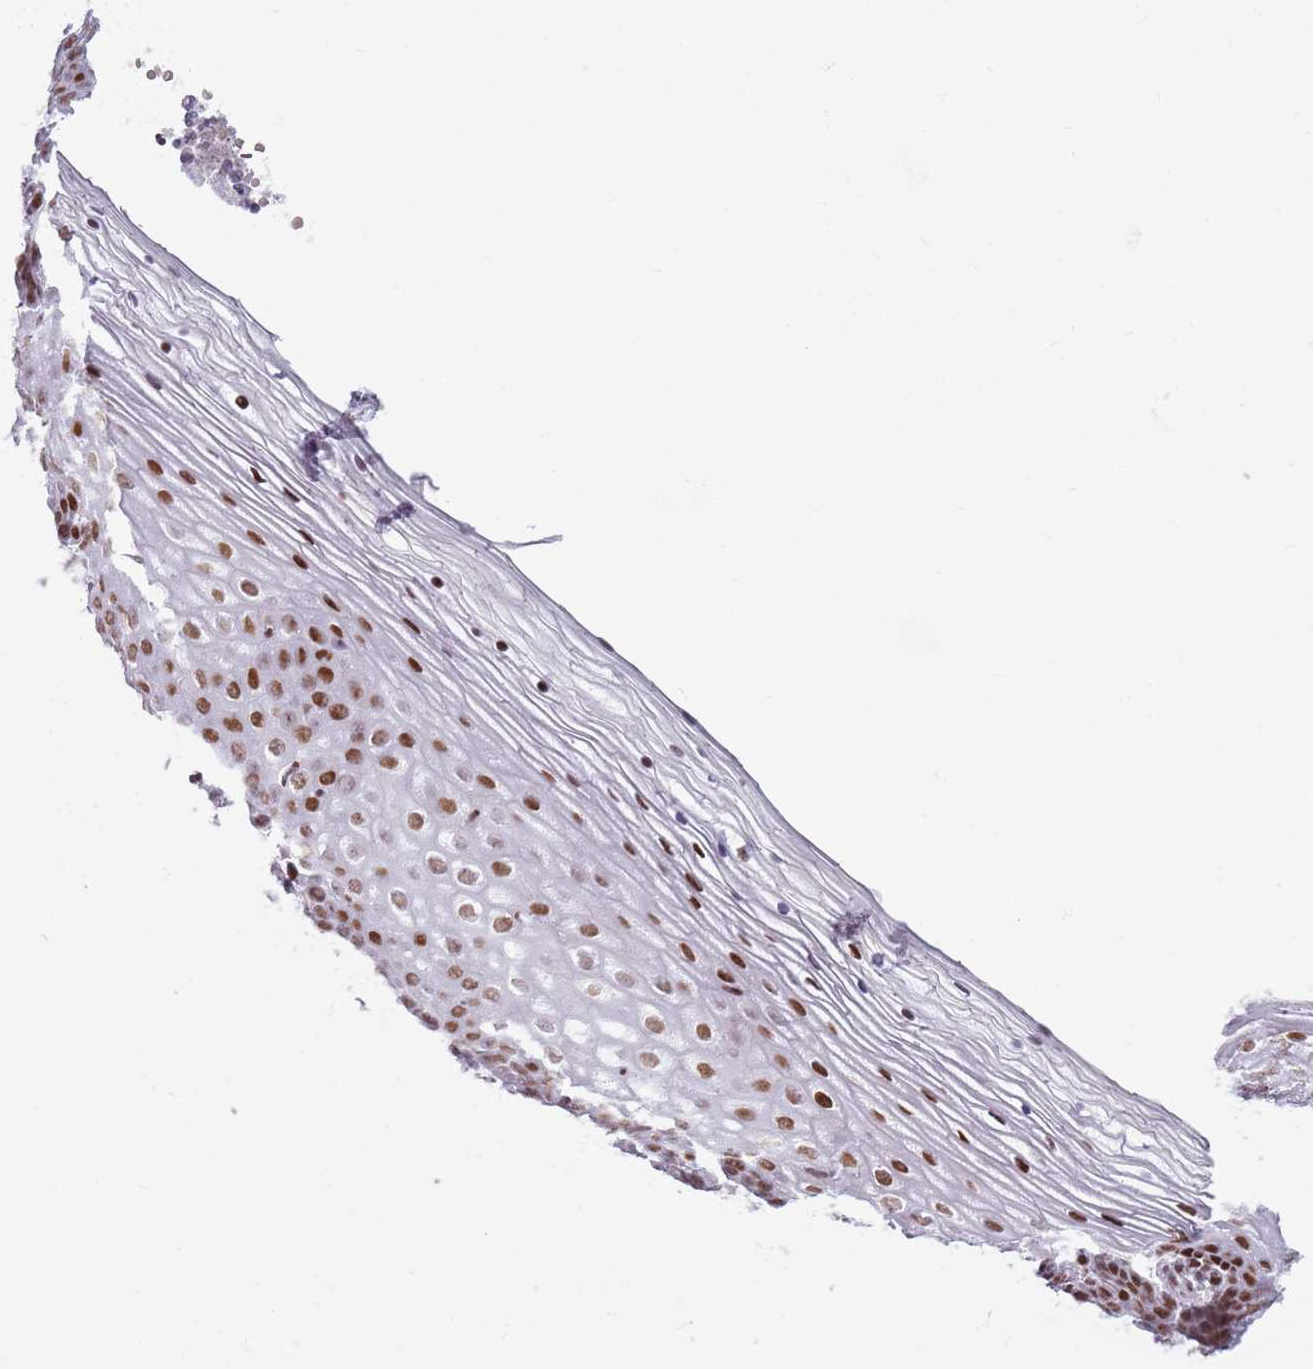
{"staining": {"intensity": "strong", "quantity": ">75%", "location": "nuclear"}, "tissue": "vagina", "cell_type": "Squamous epithelial cells", "image_type": "normal", "snomed": [{"axis": "morphology", "description": "Normal tissue, NOS"}, {"axis": "topography", "description": "Vagina"}], "caption": "Squamous epithelial cells demonstrate strong nuclear expression in about >75% of cells in unremarkable vagina.", "gene": "FAM104B", "patient": {"sex": "female", "age": 60}}